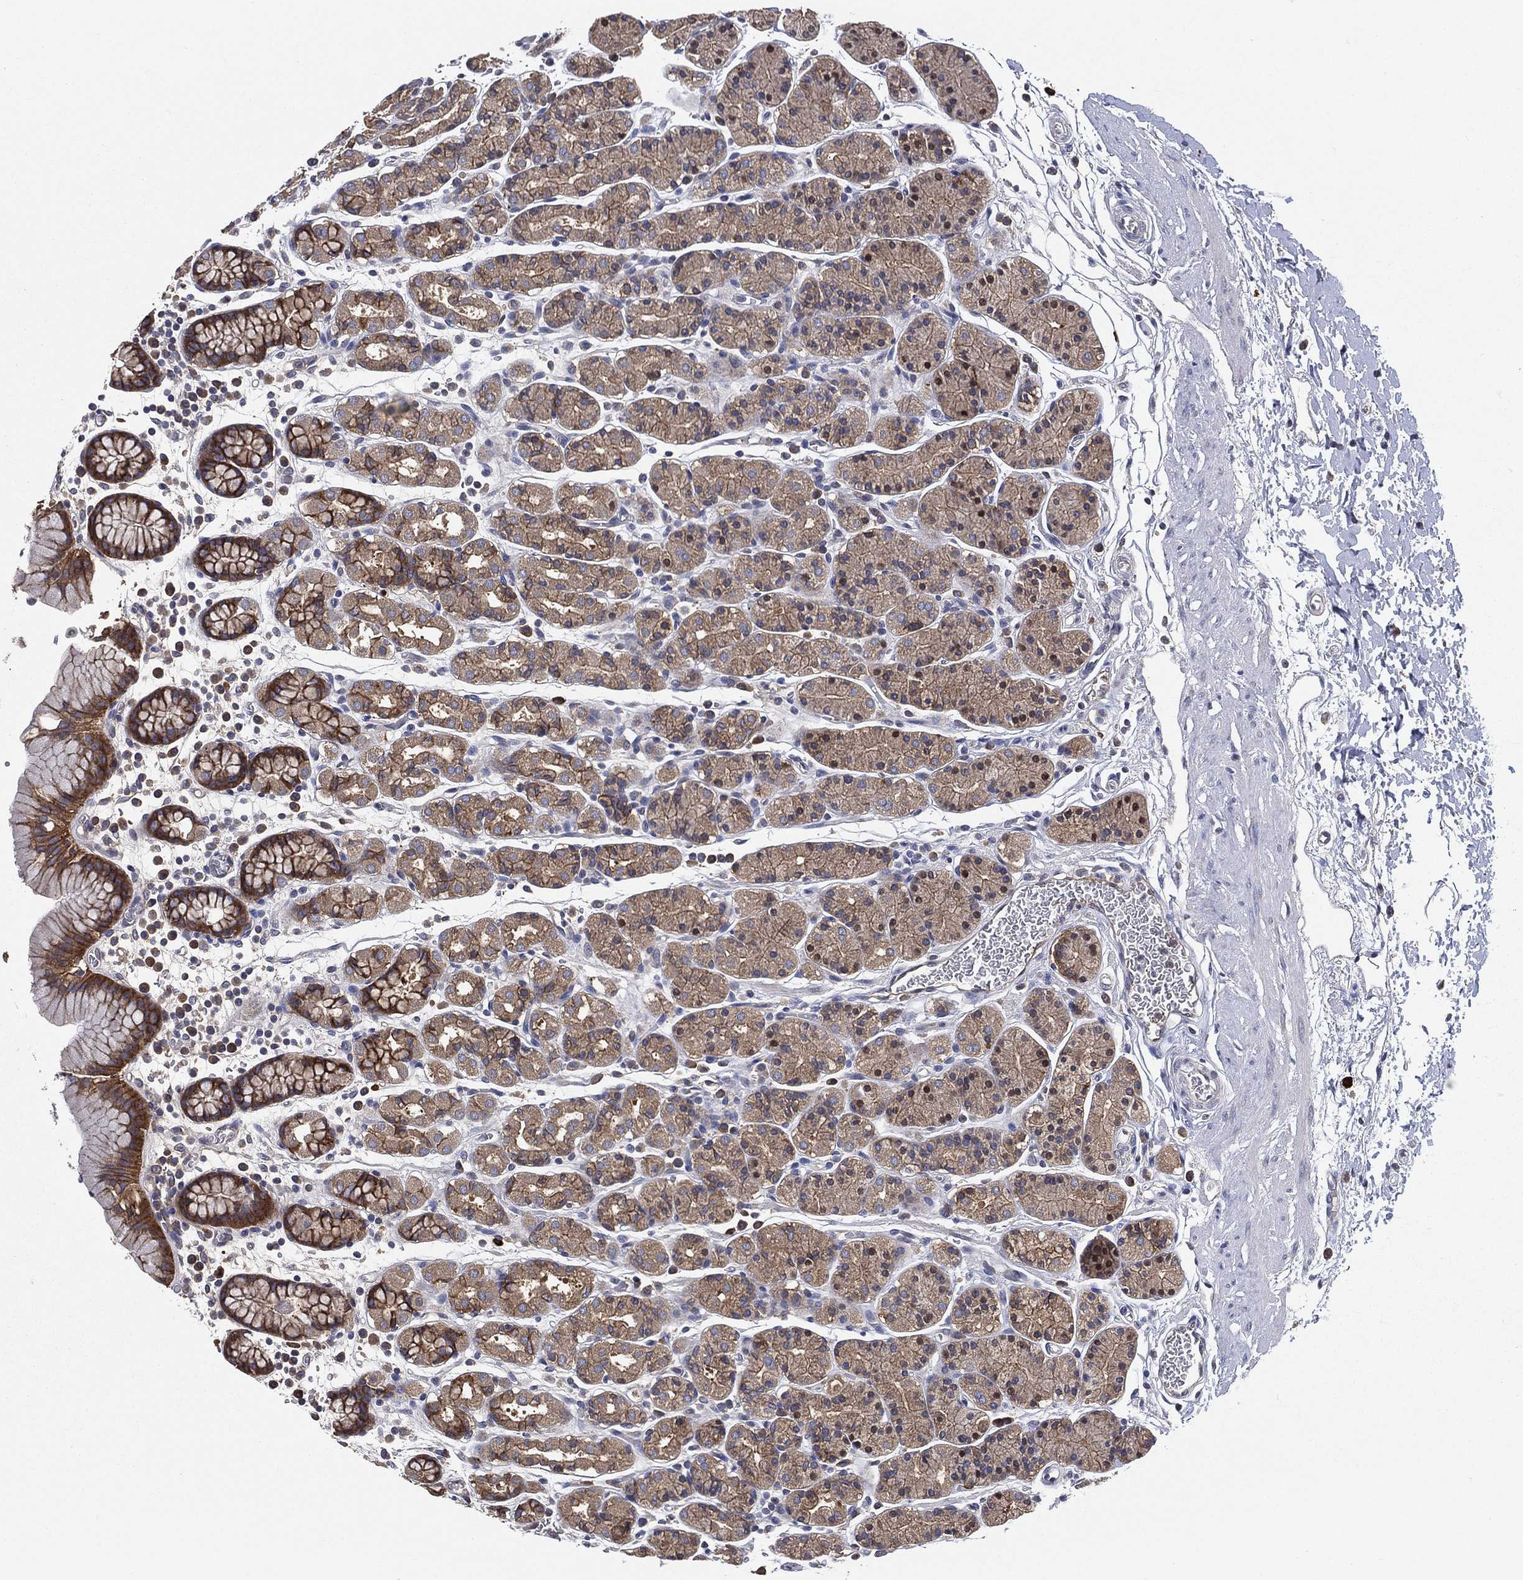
{"staining": {"intensity": "strong", "quantity": "25%-75%", "location": "cytoplasmic/membranous"}, "tissue": "stomach", "cell_type": "Glandular cells", "image_type": "normal", "snomed": [{"axis": "morphology", "description": "Normal tissue, NOS"}, {"axis": "topography", "description": "Stomach, upper"}, {"axis": "topography", "description": "Stomach"}], "caption": "Protein positivity by immunohistochemistry (IHC) shows strong cytoplasmic/membranous staining in about 25%-75% of glandular cells in benign stomach.", "gene": "SMPD3", "patient": {"sex": "male", "age": 62}}